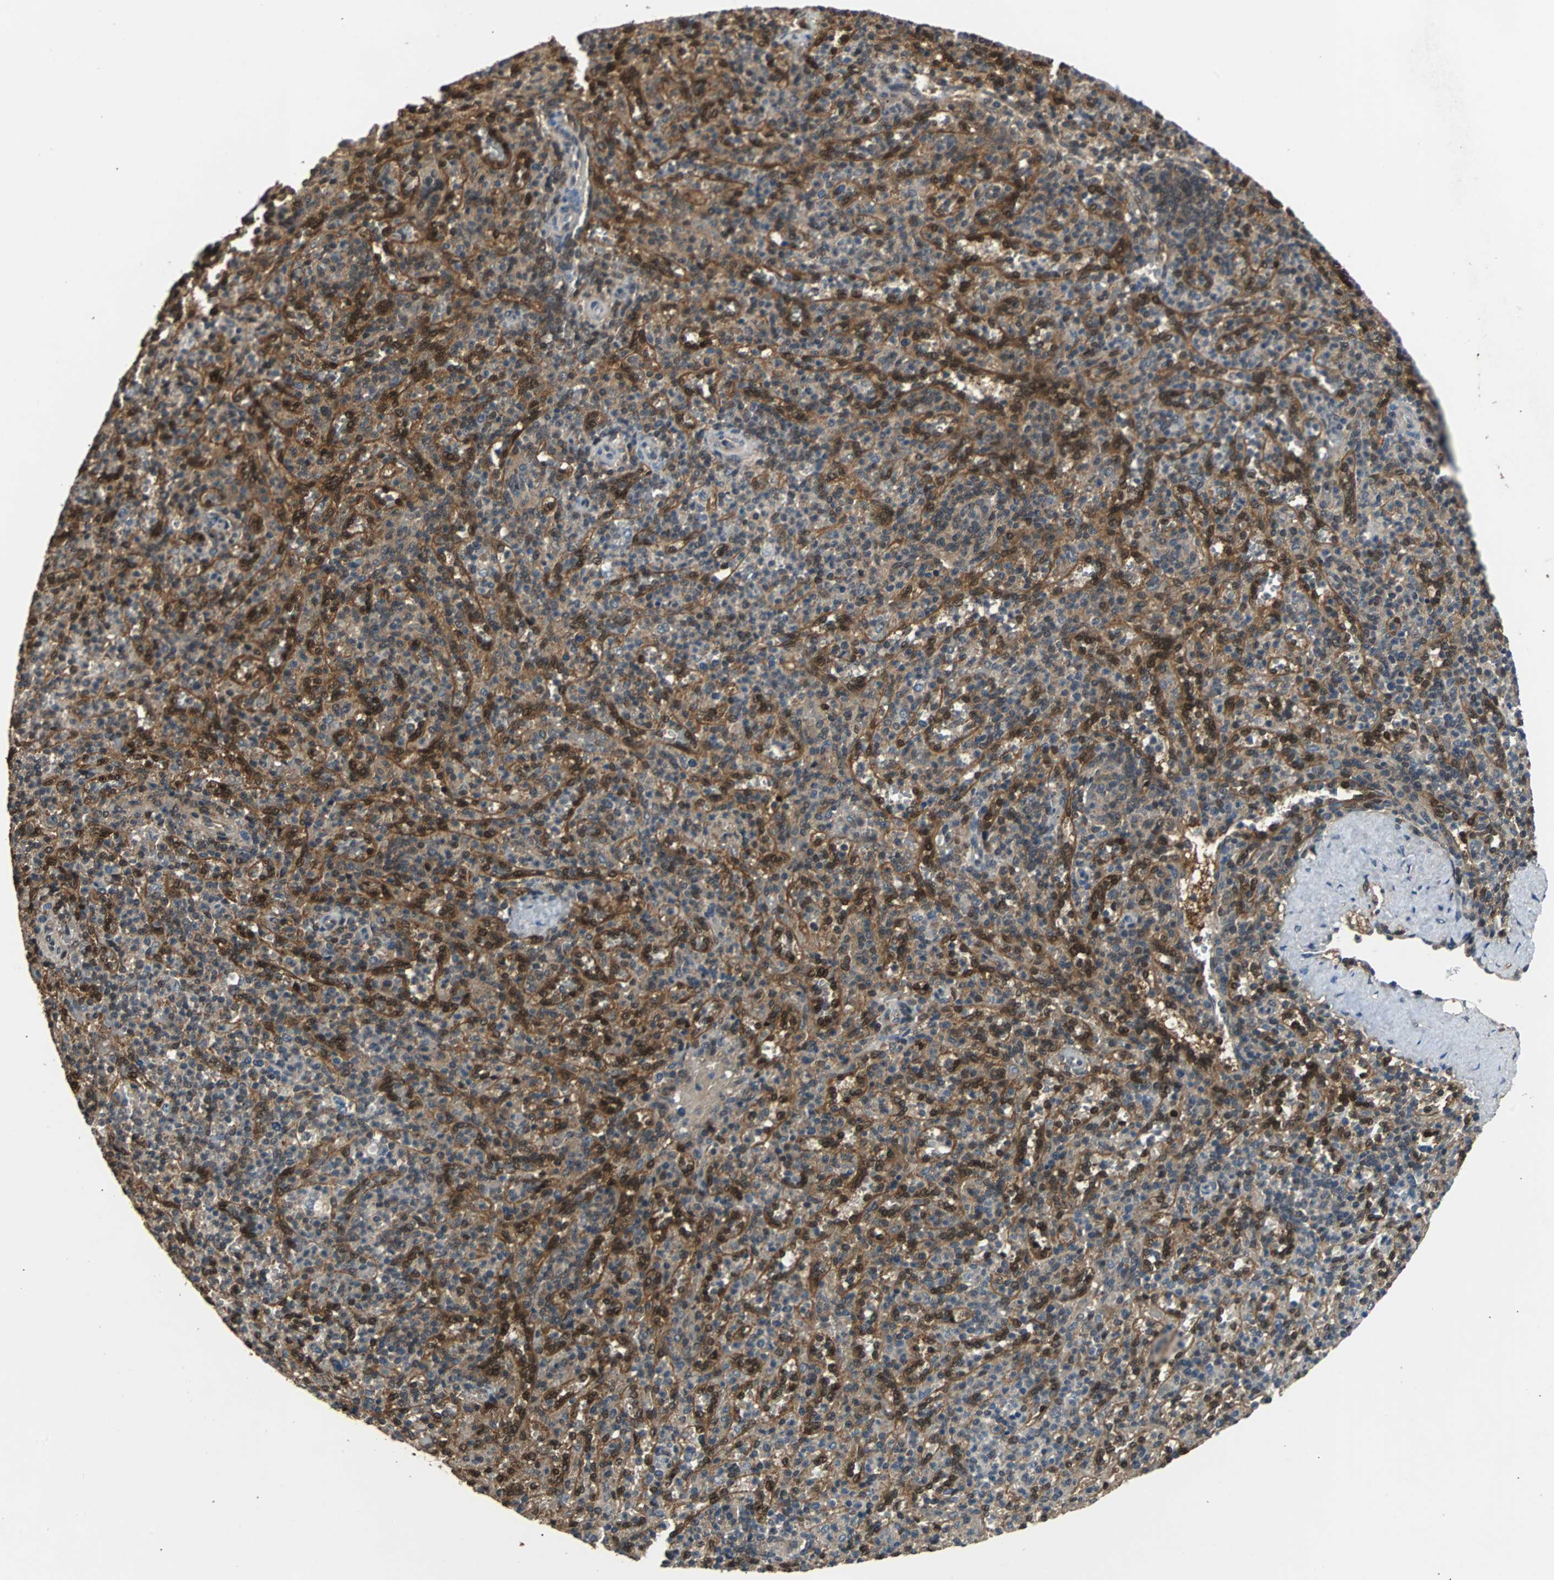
{"staining": {"intensity": "moderate", "quantity": "25%-75%", "location": "cytoplasmic/membranous"}, "tissue": "spleen", "cell_type": "Cells in red pulp", "image_type": "normal", "snomed": [{"axis": "morphology", "description": "Normal tissue, NOS"}, {"axis": "topography", "description": "Spleen"}], "caption": "The immunohistochemical stain shows moderate cytoplasmic/membranous expression in cells in red pulp of unremarkable spleen. (DAB = brown stain, brightfield microscopy at high magnification).", "gene": "PRDX6", "patient": {"sex": "male", "age": 36}}